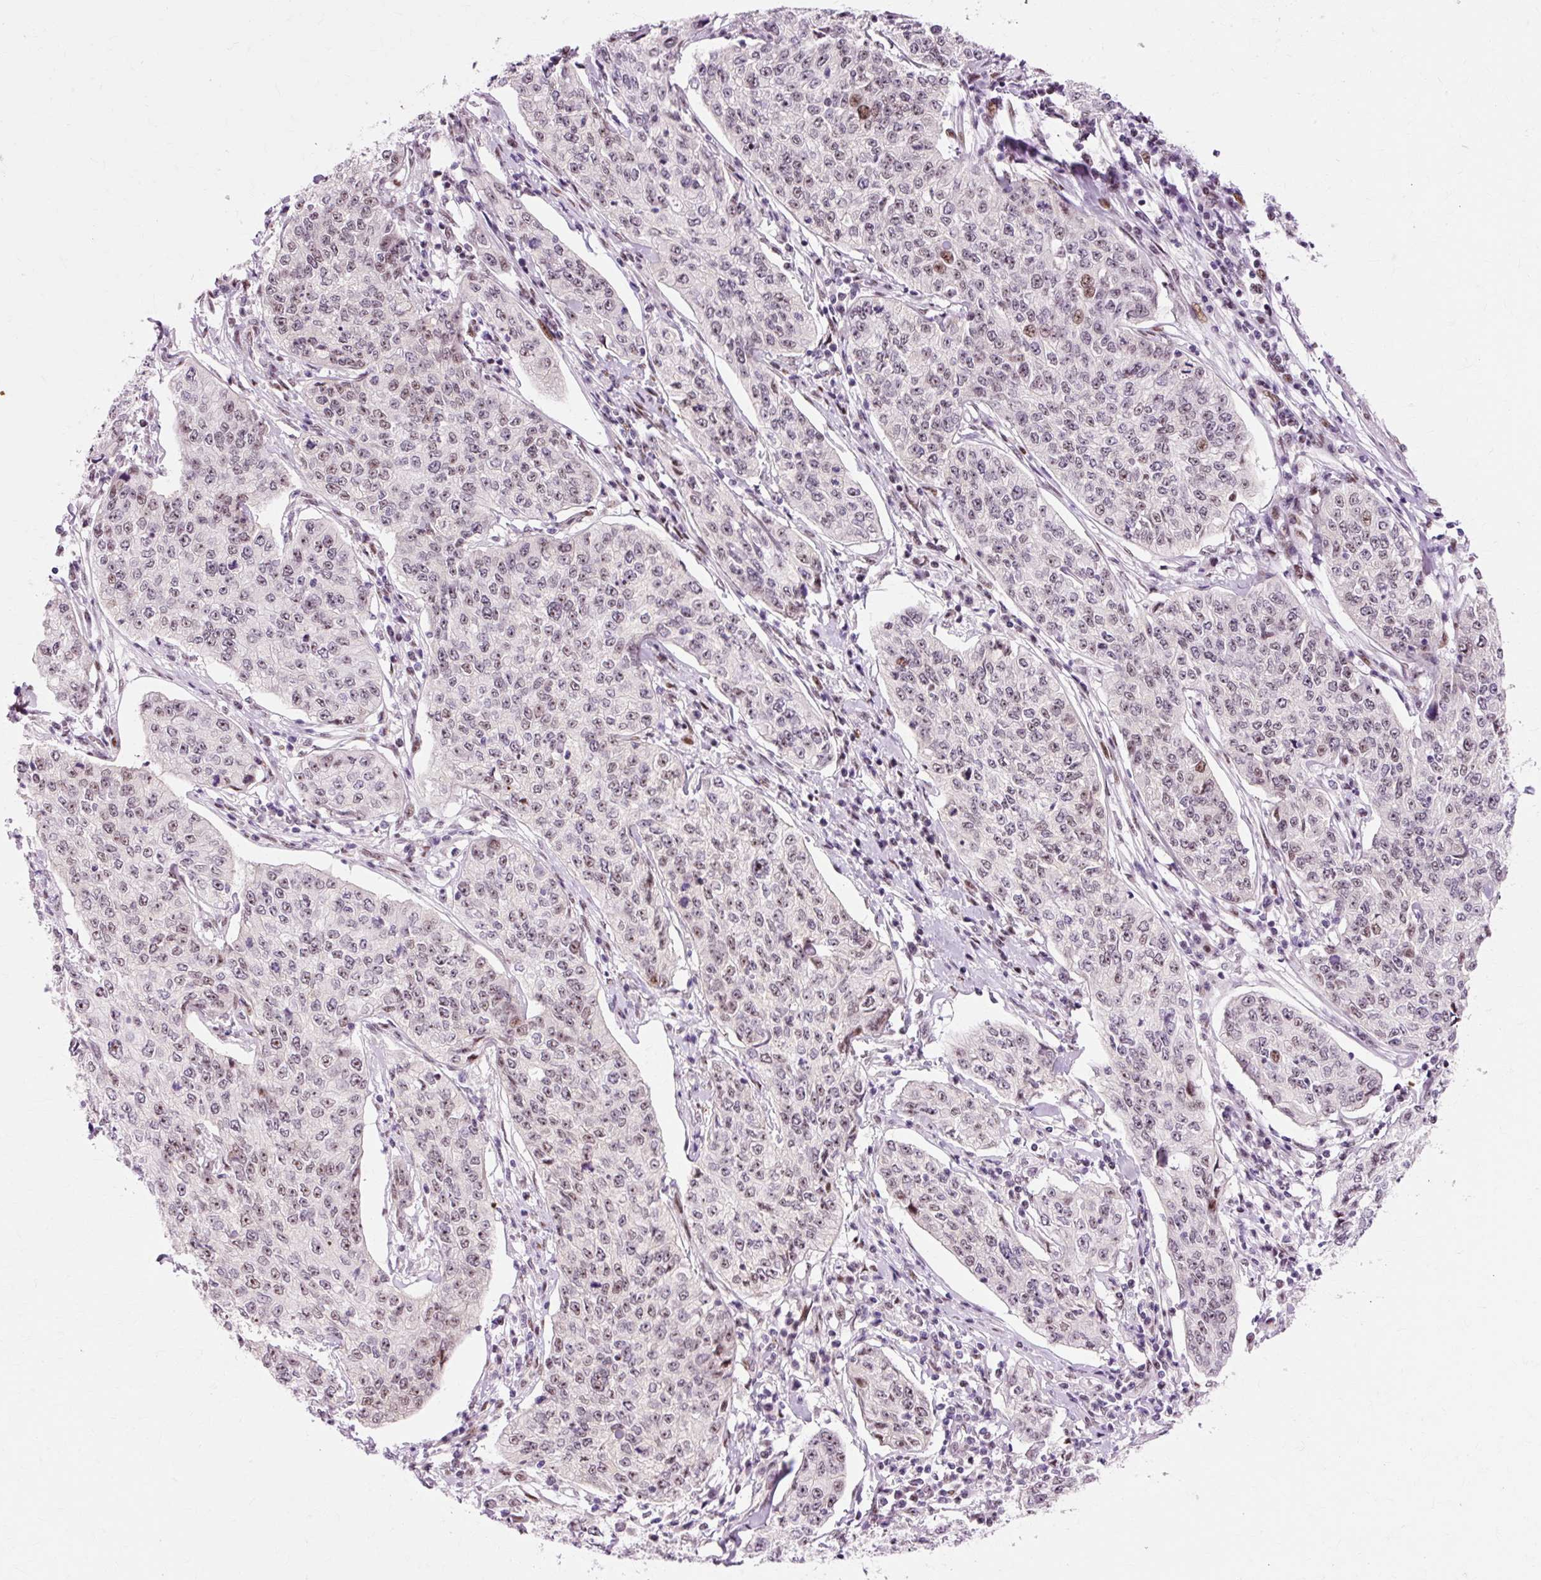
{"staining": {"intensity": "weak", "quantity": "<25%", "location": "nuclear"}, "tissue": "cervical cancer", "cell_type": "Tumor cells", "image_type": "cancer", "snomed": [{"axis": "morphology", "description": "Squamous cell carcinoma, NOS"}, {"axis": "topography", "description": "Cervix"}], "caption": "The micrograph exhibits no significant expression in tumor cells of cervical cancer.", "gene": "MACROD2", "patient": {"sex": "female", "age": 35}}